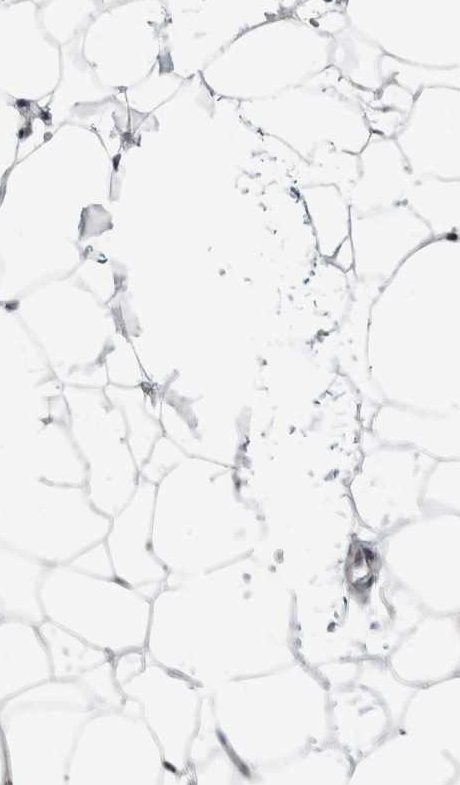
{"staining": {"intensity": "negative", "quantity": "none", "location": "none"}, "tissue": "adipose tissue", "cell_type": "Adipocytes", "image_type": "normal", "snomed": [{"axis": "morphology", "description": "Normal tissue, NOS"}, {"axis": "topography", "description": "Breast"}, {"axis": "topography", "description": "Soft tissue"}], "caption": "Immunohistochemistry (IHC) micrograph of unremarkable adipose tissue: adipose tissue stained with DAB (3,3'-diaminobenzidine) reveals no significant protein expression in adipocytes.", "gene": "ZMYND8", "patient": {"sex": "female", "age": 75}}